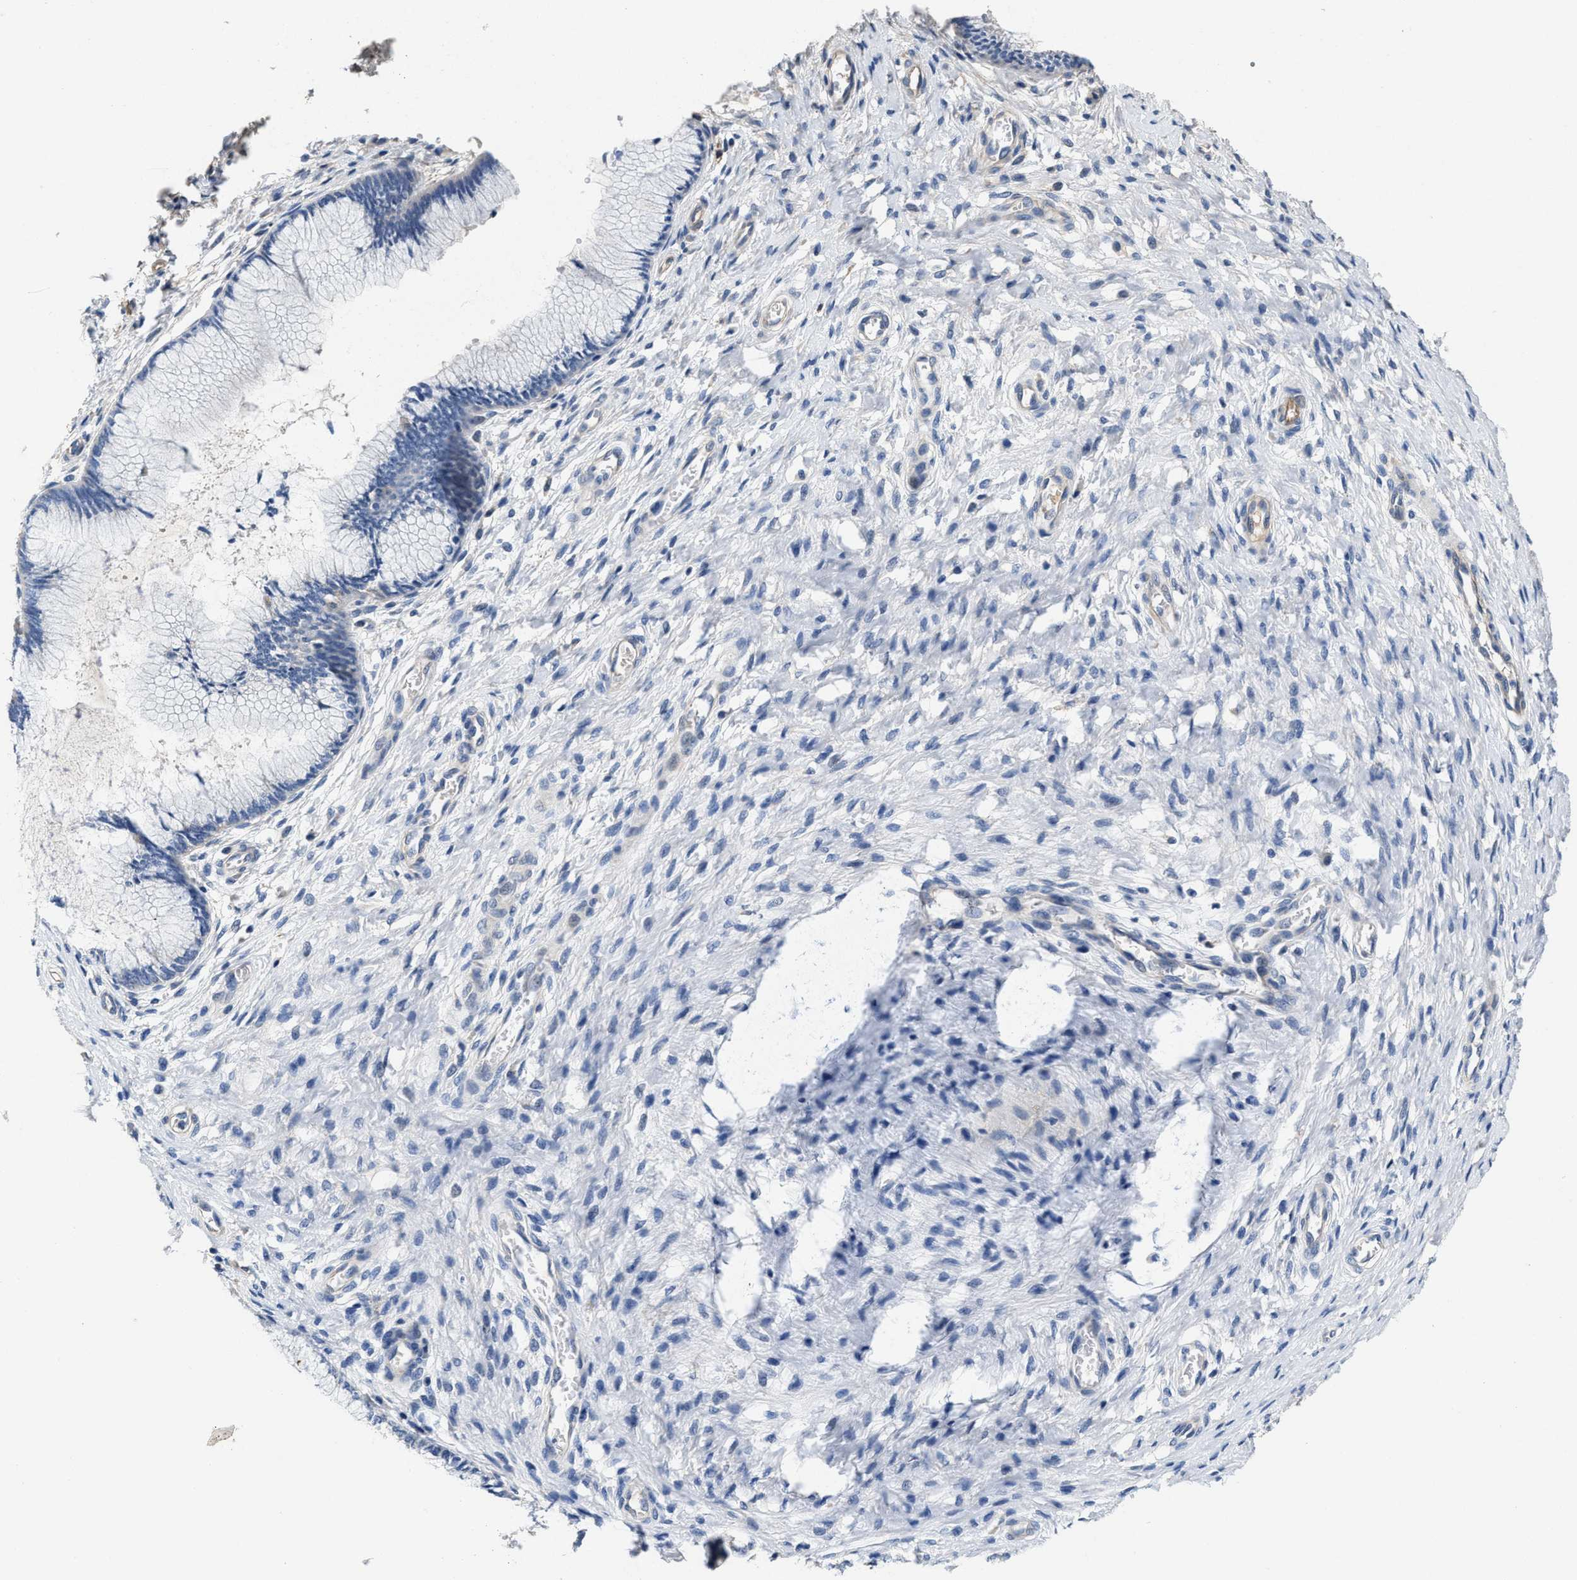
{"staining": {"intensity": "negative", "quantity": "none", "location": "none"}, "tissue": "cervix", "cell_type": "Glandular cells", "image_type": "normal", "snomed": [{"axis": "morphology", "description": "Normal tissue, NOS"}, {"axis": "topography", "description": "Cervix"}], "caption": "Protein analysis of benign cervix exhibits no significant staining in glandular cells.", "gene": "PEG10", "patient": {"sex": "female", "age": 55}}